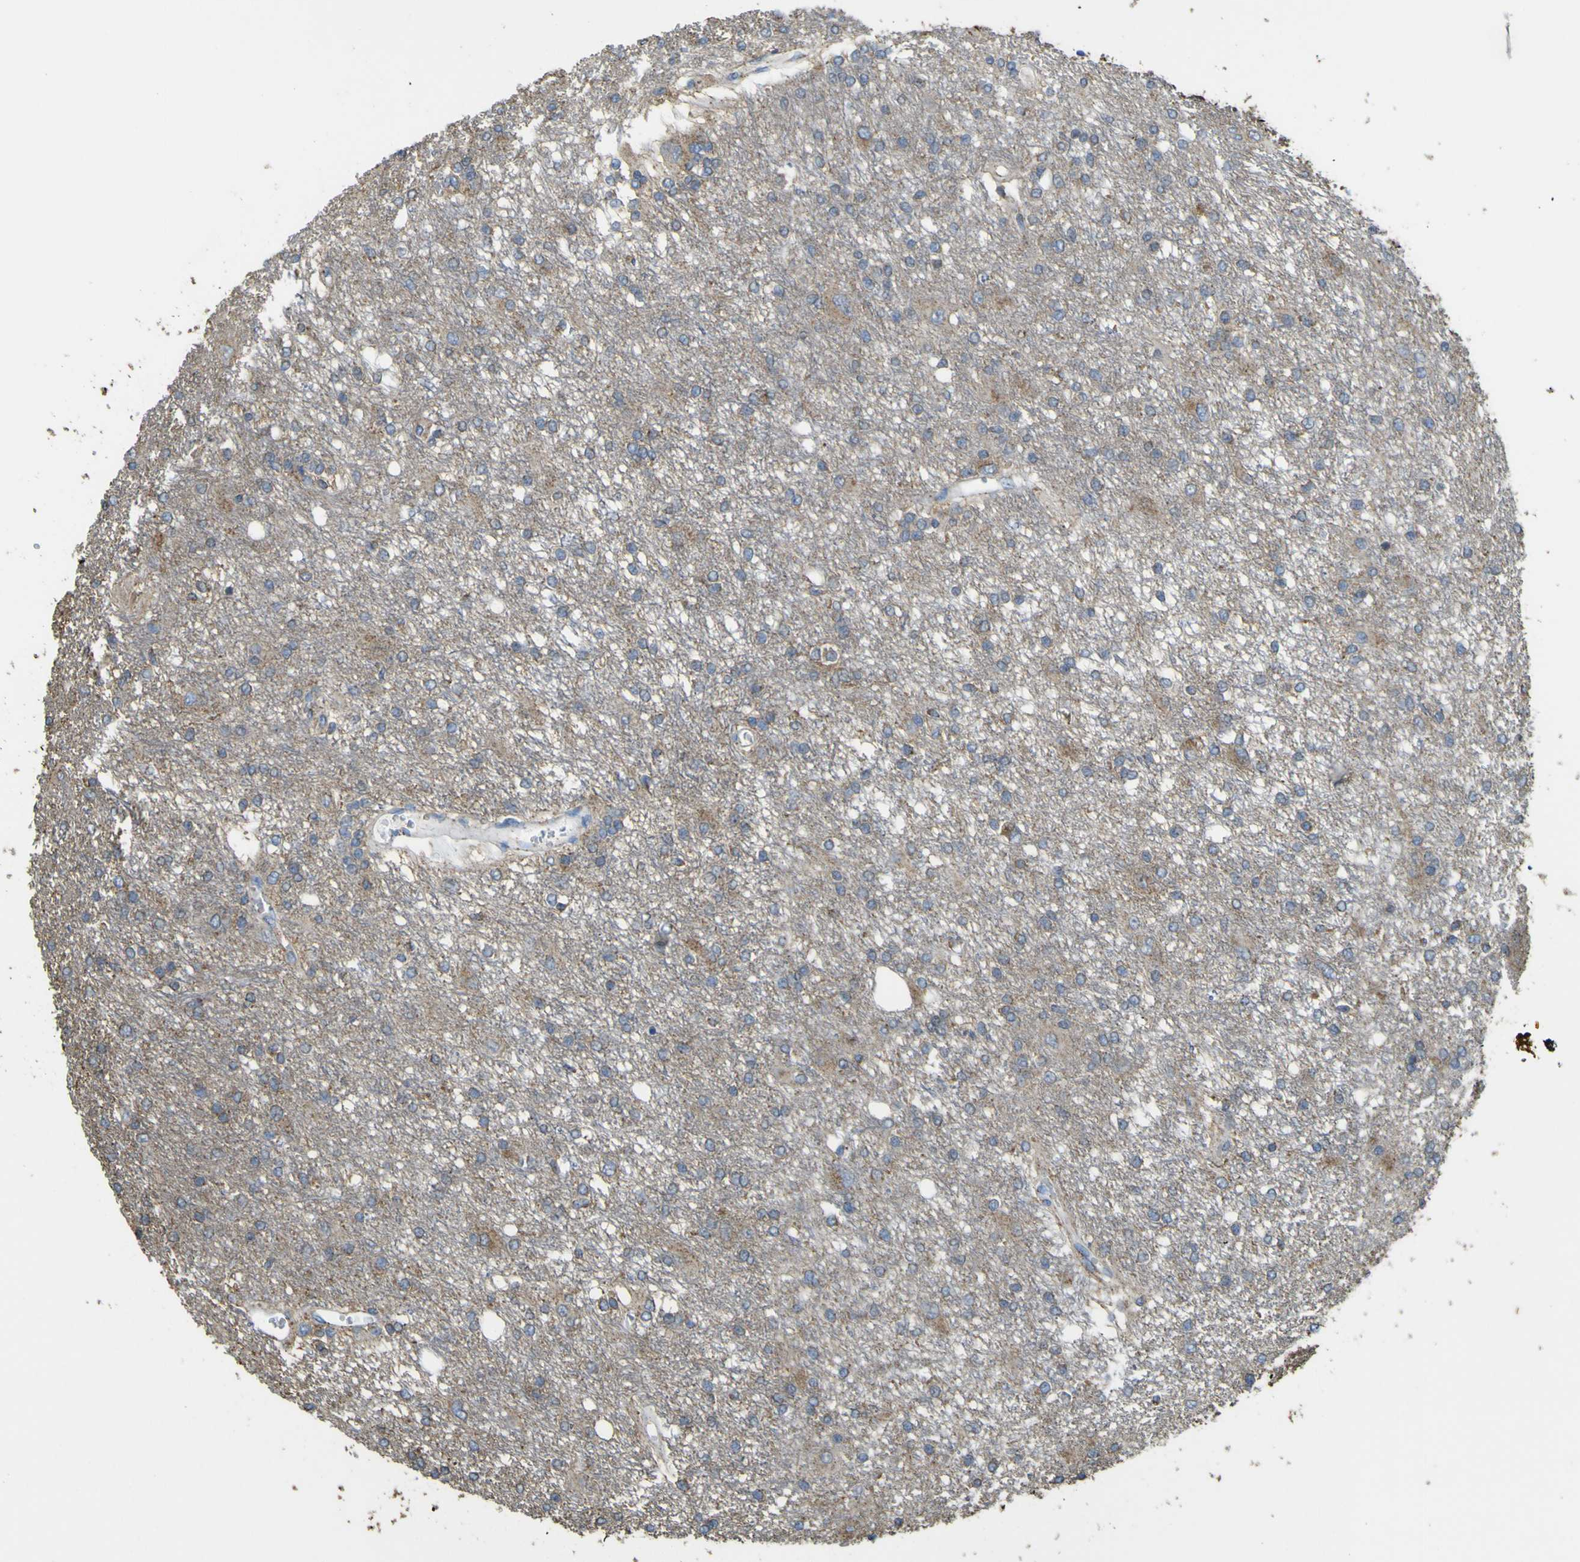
{"staining": {"intensity": "negative", "quantity": "none", "location": "none"}, "tissue": "glioma", "cell_type": "Tumor cells", "image_type": "cancer", "snomed": [{"axis": "morphology", "description": "Glioma, malignant, High grade"}, {"axis": "topography", "description": "Brain"}], "caption": "Immunohistochemical staining of high-grade glioma (malignant) demonstrates no significant expression in tumor cells. (DAB IHC with hematoxylin counter stain).", "gene": "ACSL3", "patient": {"sex": "female", "age": 59}}